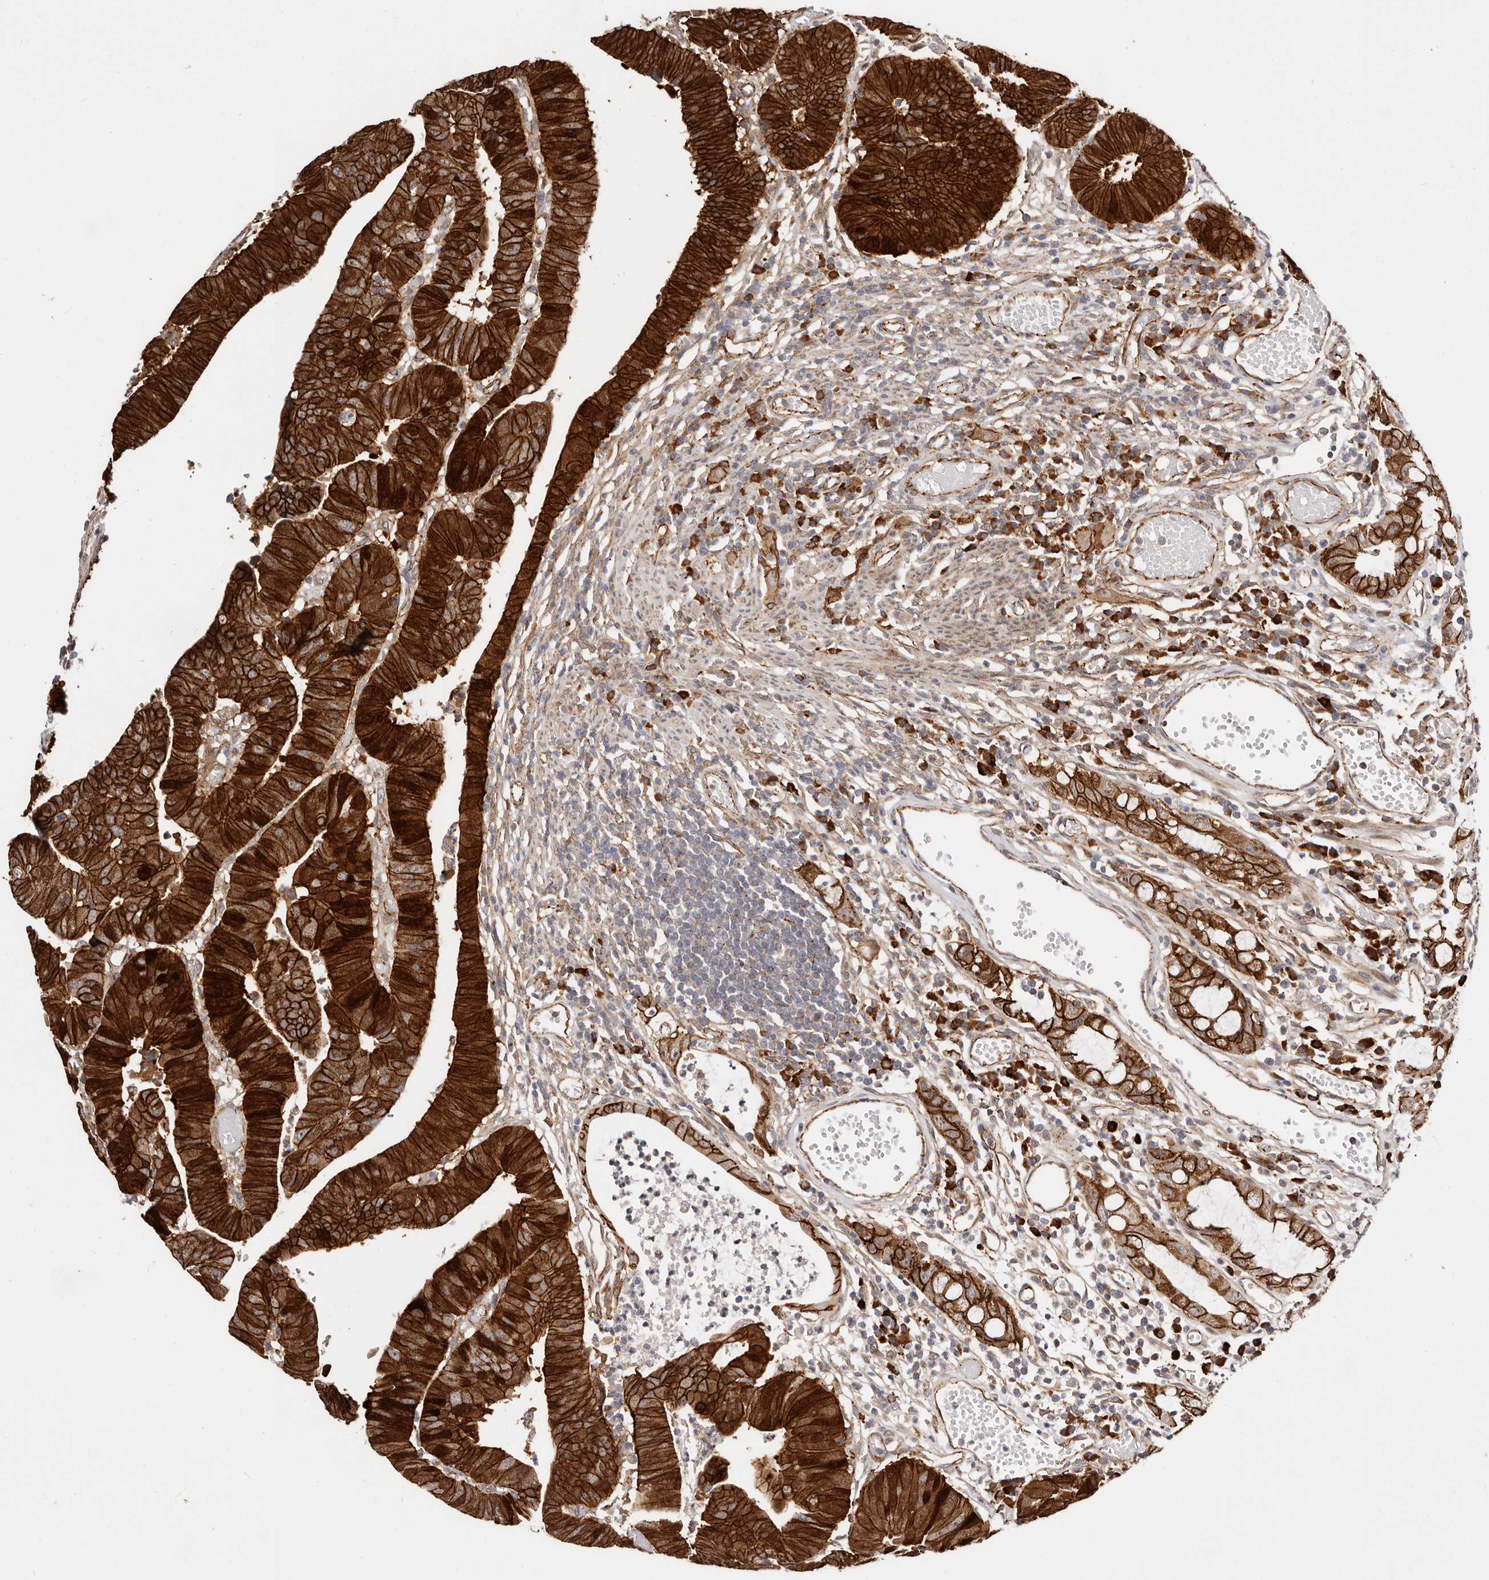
{"staining": {"intensity": "strong", "quantity": ">75%", "location": "cytoplasmic/membranous"}, "tissue": "colorectal cancer", "cell_type": "Tumor cells", "image_type": "cancer", "snomed": [{"axis": "morphology", "description": "Adenocarcinoma, NOS"}, {"axis": "topography", "description": "Rectum"}], "caption": "Protein staining by immunohistochemistry (IHC) reveals strong cytoplasmic/membranous expression in approximately >75% of tumor cells in adenocarcinoma (colorectal). The protein is shown in brown color, while the nuclei are stained blue.", "gene": "CTNNB1", "patient": {"sex": "female", "age": 65}}